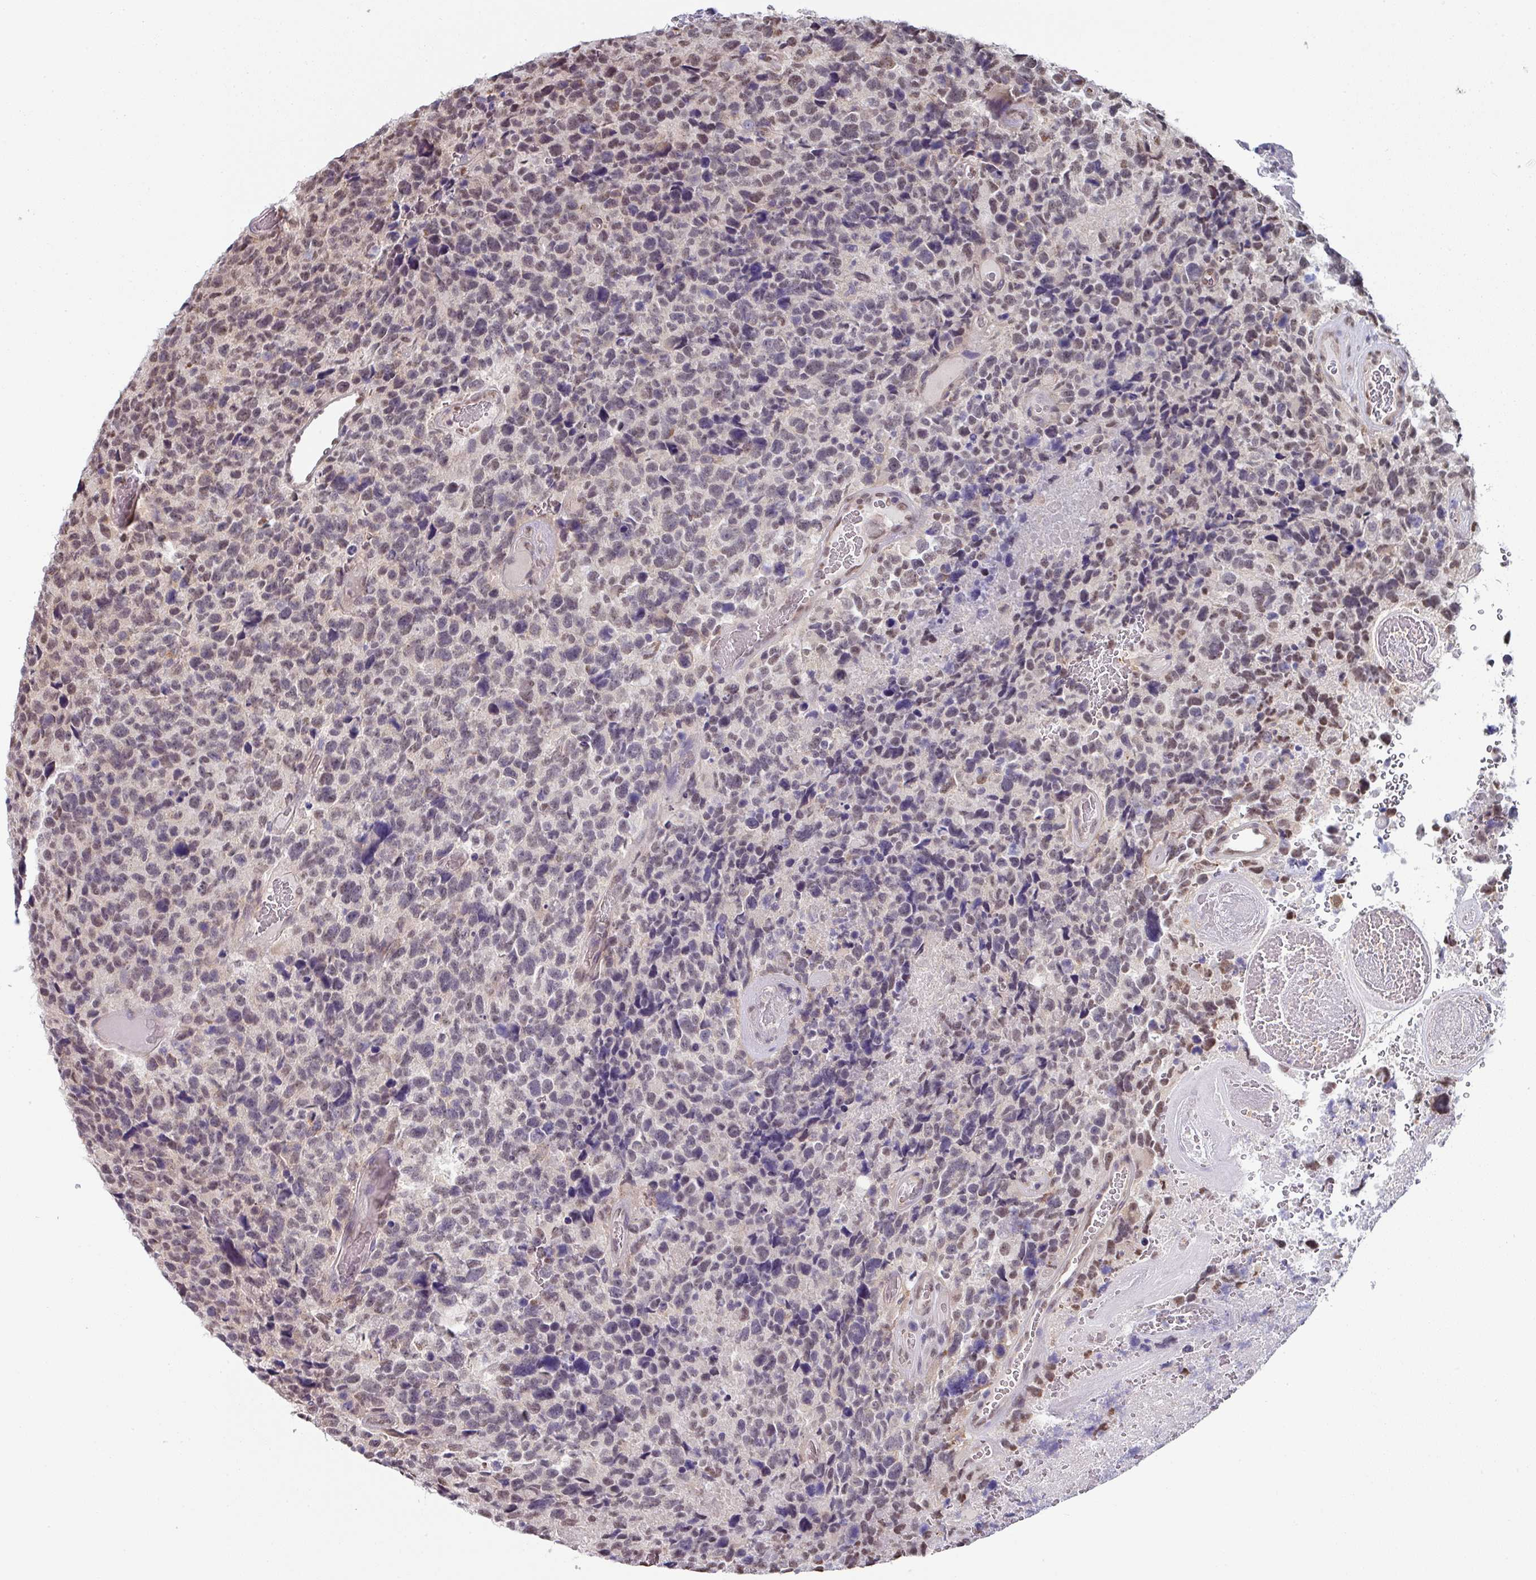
{"staining": {"intensity": "weak", "quantity": "25%-75%", "location": "nuclear"}, "tissue": "glioma", "cell_type": "Tumor cells", "image_type": "cancer", "snomed": [{"axis": "morphology", "description": "Glioma, malignant, High grade"}, {"axis": "topography", "description": "Brain"}], "caption": "Immunohistochemistry (IHC) staining of glioma, which displays low levels of weak nuclear staining in approximately 25%-75% of tumor cells indicating weak nuclear protein staining. The staining was performed using DAB (3,3'-diaminobenzidine) (brown) for protein detection and nuclei were counterstained in hematoxylin (blue).", "gene": "TMED5", "patient": {"sex": "male", "age": 69}}